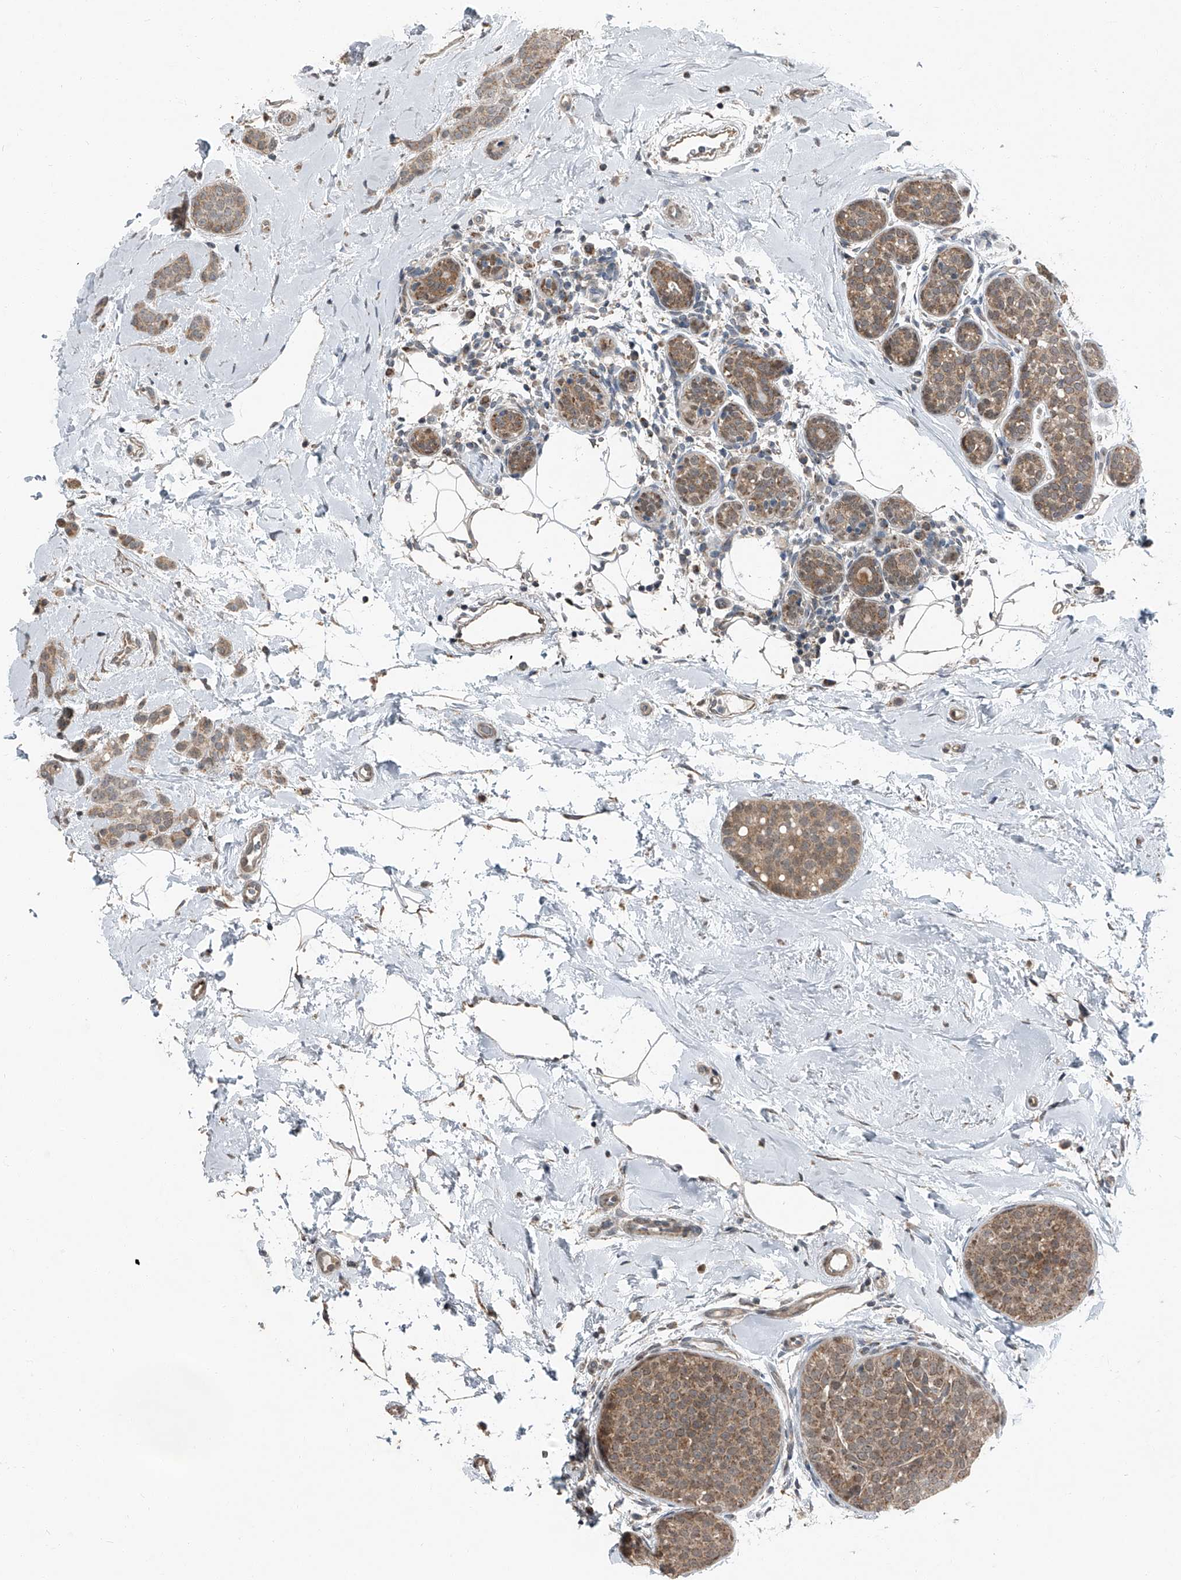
{"staining": {"intensity": "weak", "quantity": ">75%", "location": "cytoplasmic/membranous"}, "tissue": "breast cancer", "cell_type": "Tumor cells", "image_type": "cancer", "snomed": [{"axis": "morphology", "description": "Lobular carcinoma, in situ"}, {"axis": "morphology", "description": "Lobular carcinoma"}, {"axis": "topography", "description": "Breast"}], "caption": "A micrograph of human lobular carcinoma in situ (breast) stained for a protein reveals weak cytoplasmic/membranous brown staining in tumor cells.", "gene": "CHRNA7", "patient": {"sex": "female", "age": 41}}